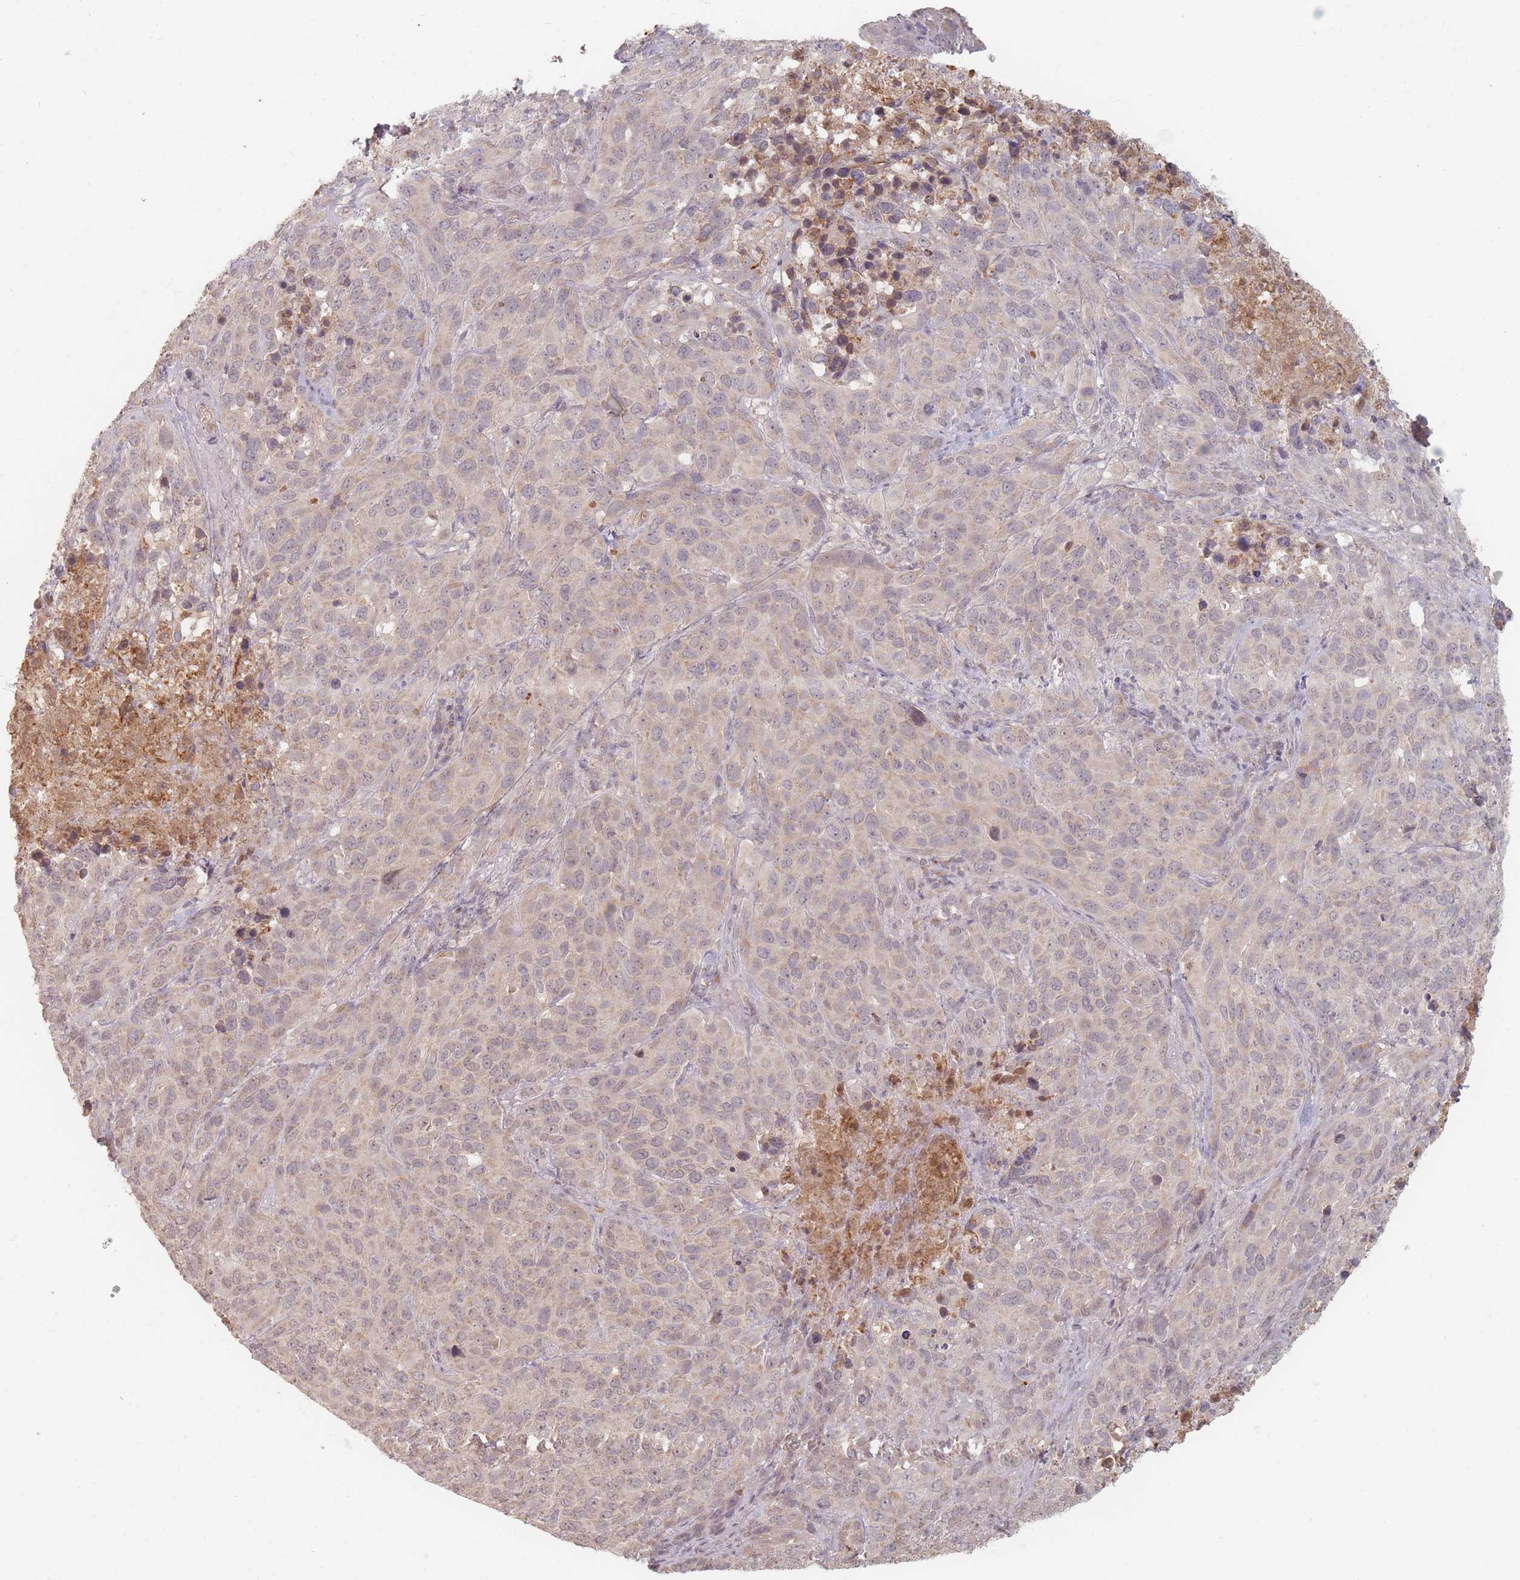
{"staining": {"intensity": "negative", "quantity": "none", "location": "none"}, "tissue": "cervical cancer", "cell_type": "Tumor cells", "image_type": "cancer", "snomed": [{"axis": "morphology", "description": "Squamous cell carcinoma, NOS"}, {"axis": "topography", "description": "Cervix"}], "caption": "DAB immunohistochemical staining of cervical cancer (squamous cell carcinoma) reveals no significant staining in tumor cells. The staining is performed using DAB (3,3'-diaminobenzidine) brown chromogen with nuclei counter-stained in using hematoxylin.", "gene": "OR2M4", "patient": {"sex": "female", "age": 51}}